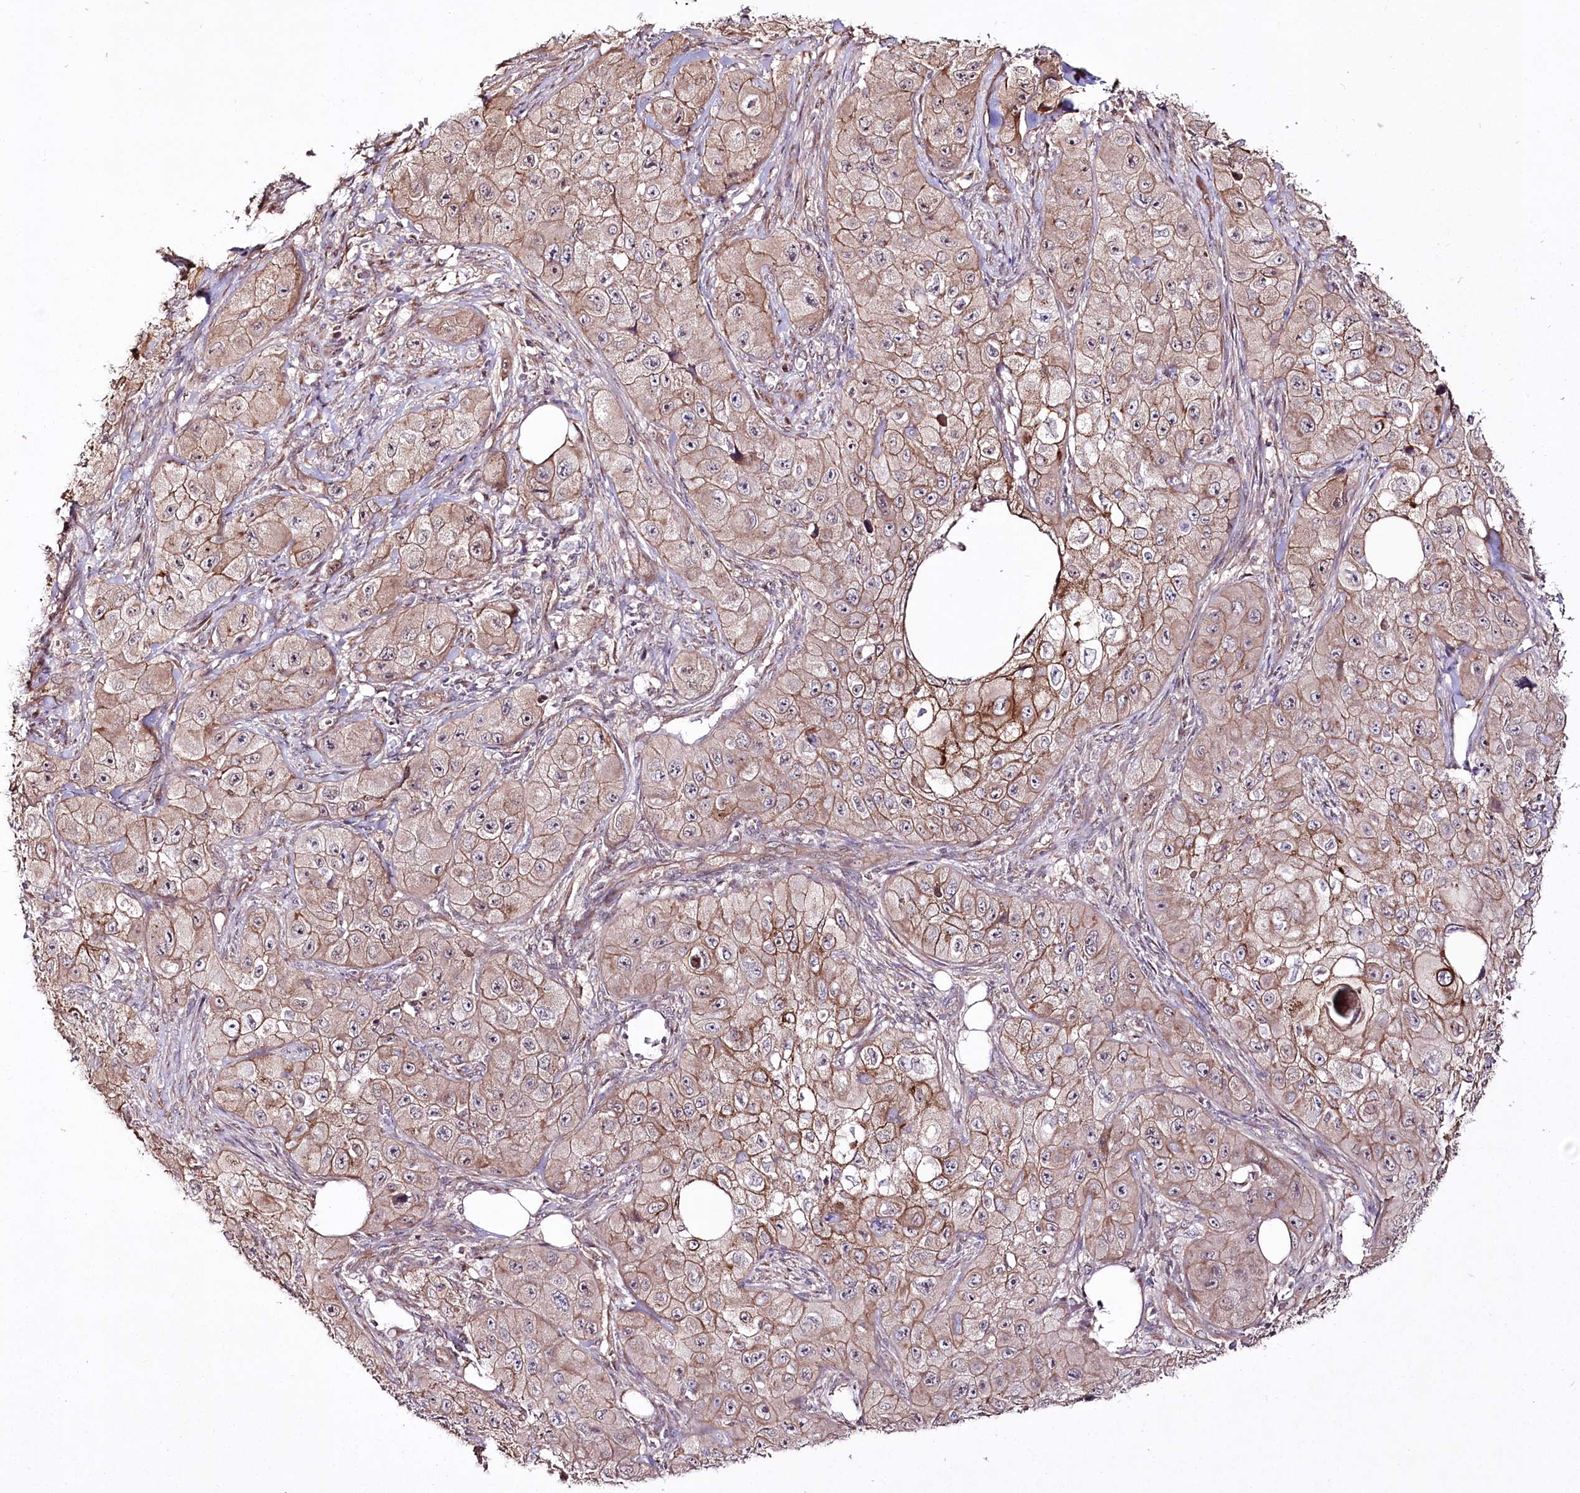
{"staining": {"intensity": "moderate", "quantity": ">75%", "location": "cytoplasmic/membranous"}, "tissue": "skin cancer", "cell_type": "Tumor cells", "image_type": "cancer", "snomed": [{"axis": "morphology", "description": "Squamous cell carcinoma, NOS"}, {"axis": "topography", "description": "Skin"}, {"axis": "topography", "description": "Subcutis"}], "caption": "This image exhibits immunohistochemistry staining of human skin cancer, with medium moderate cytoplasmic/membranous expression in about >75% of tumor cells.", "gene": "REXO2", "patient": {"sex": "male", "age": 73}}